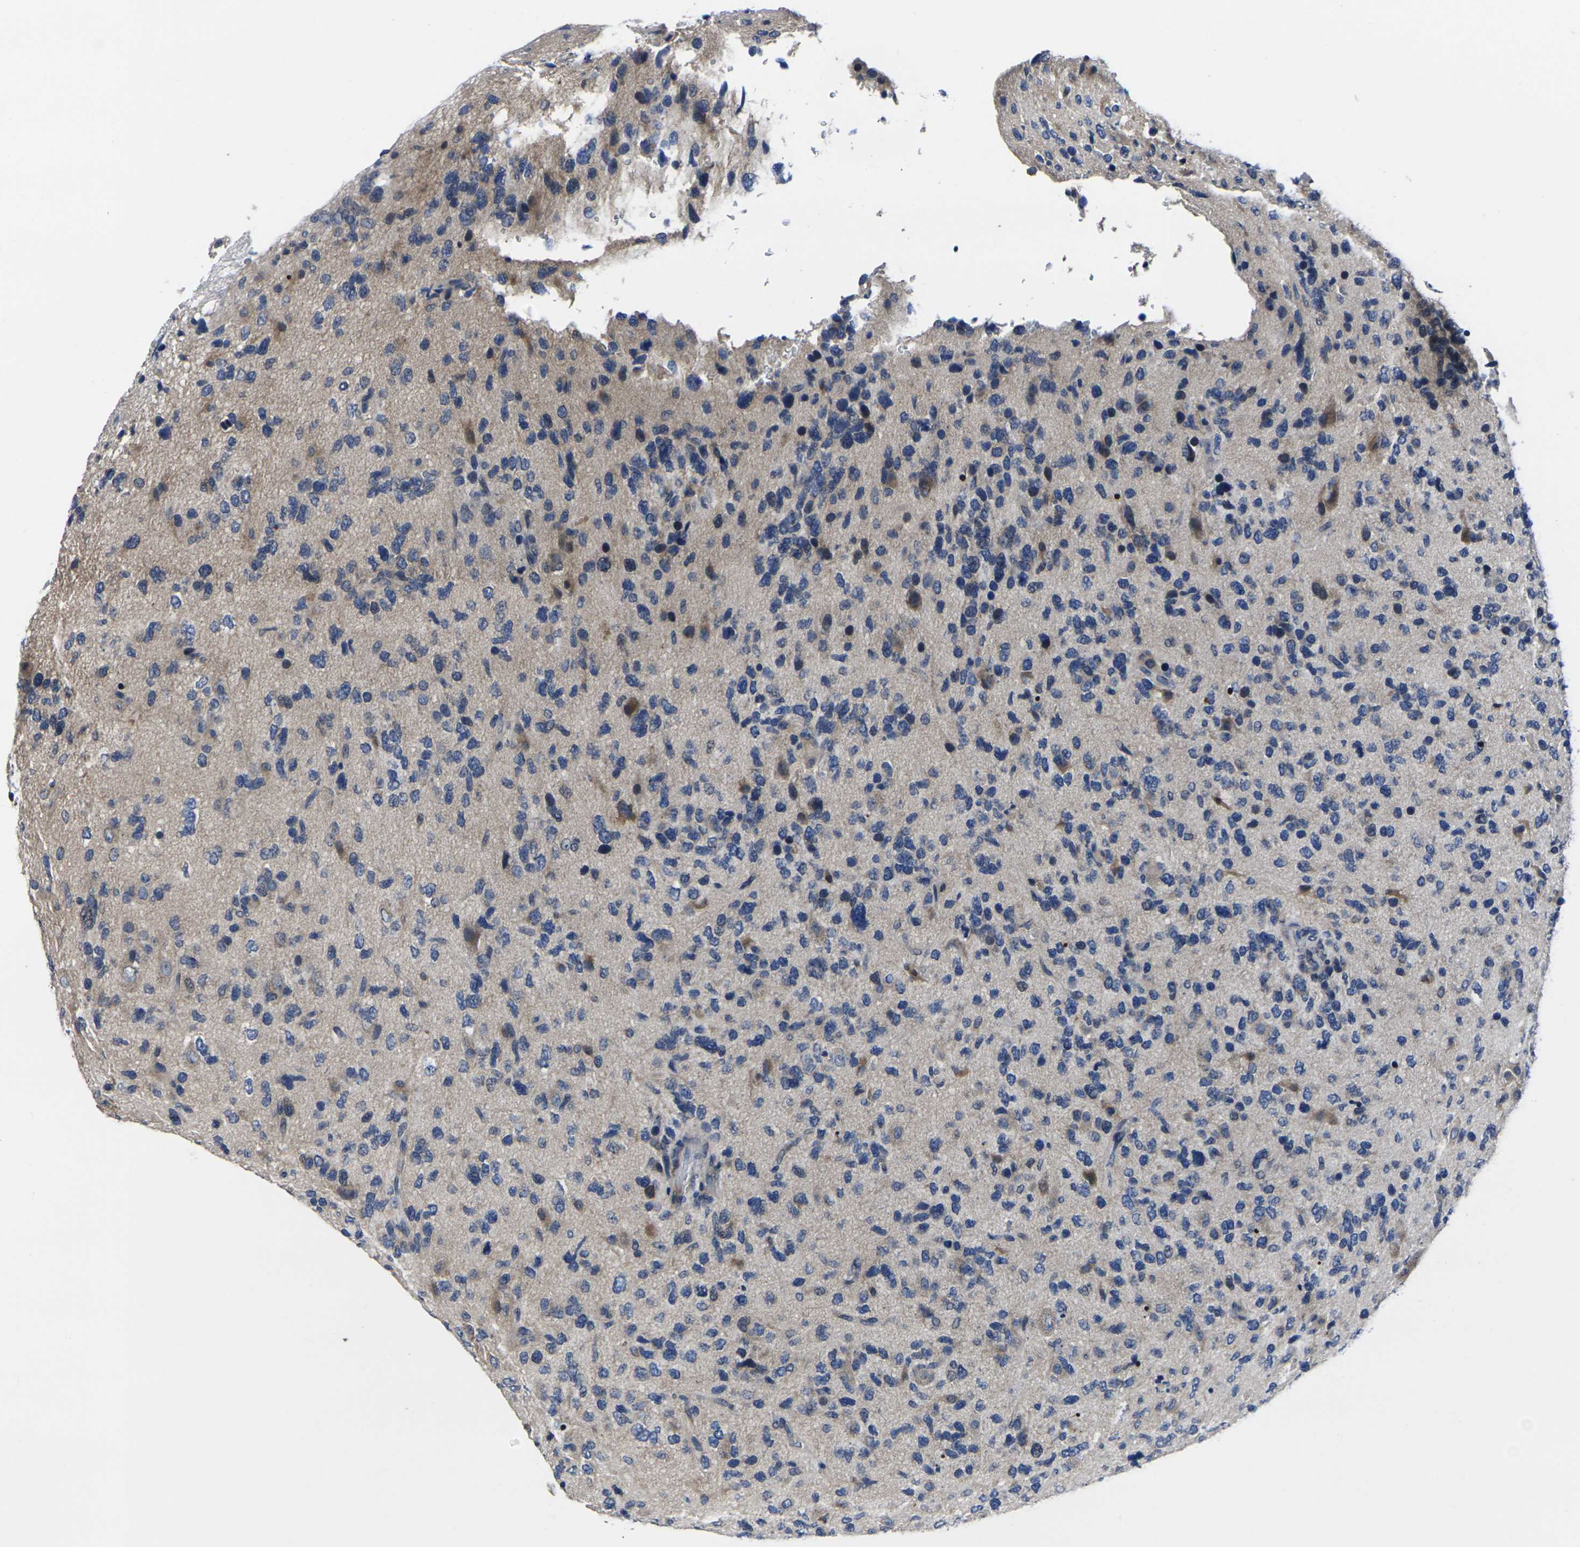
{"staining": {"intensity": "weak", "quantity": "<25%", "location": "cytoplasmic/membranous"}, "tissue": "glioma", "cell_type": "Tumor cells", "image_type": "cancer", "snomed": [{"axis": "morphology", "description": "Glioma, malignant, High grade"}, {"axis": "topography", "description": "Brain"}], "caption": "Immunohistochemistry (IHC) of malignant high-grade glioma shows no expression in tumor cells.", "gene": "CYP2C8", "patient": {"sex": "female", "age": 58}}